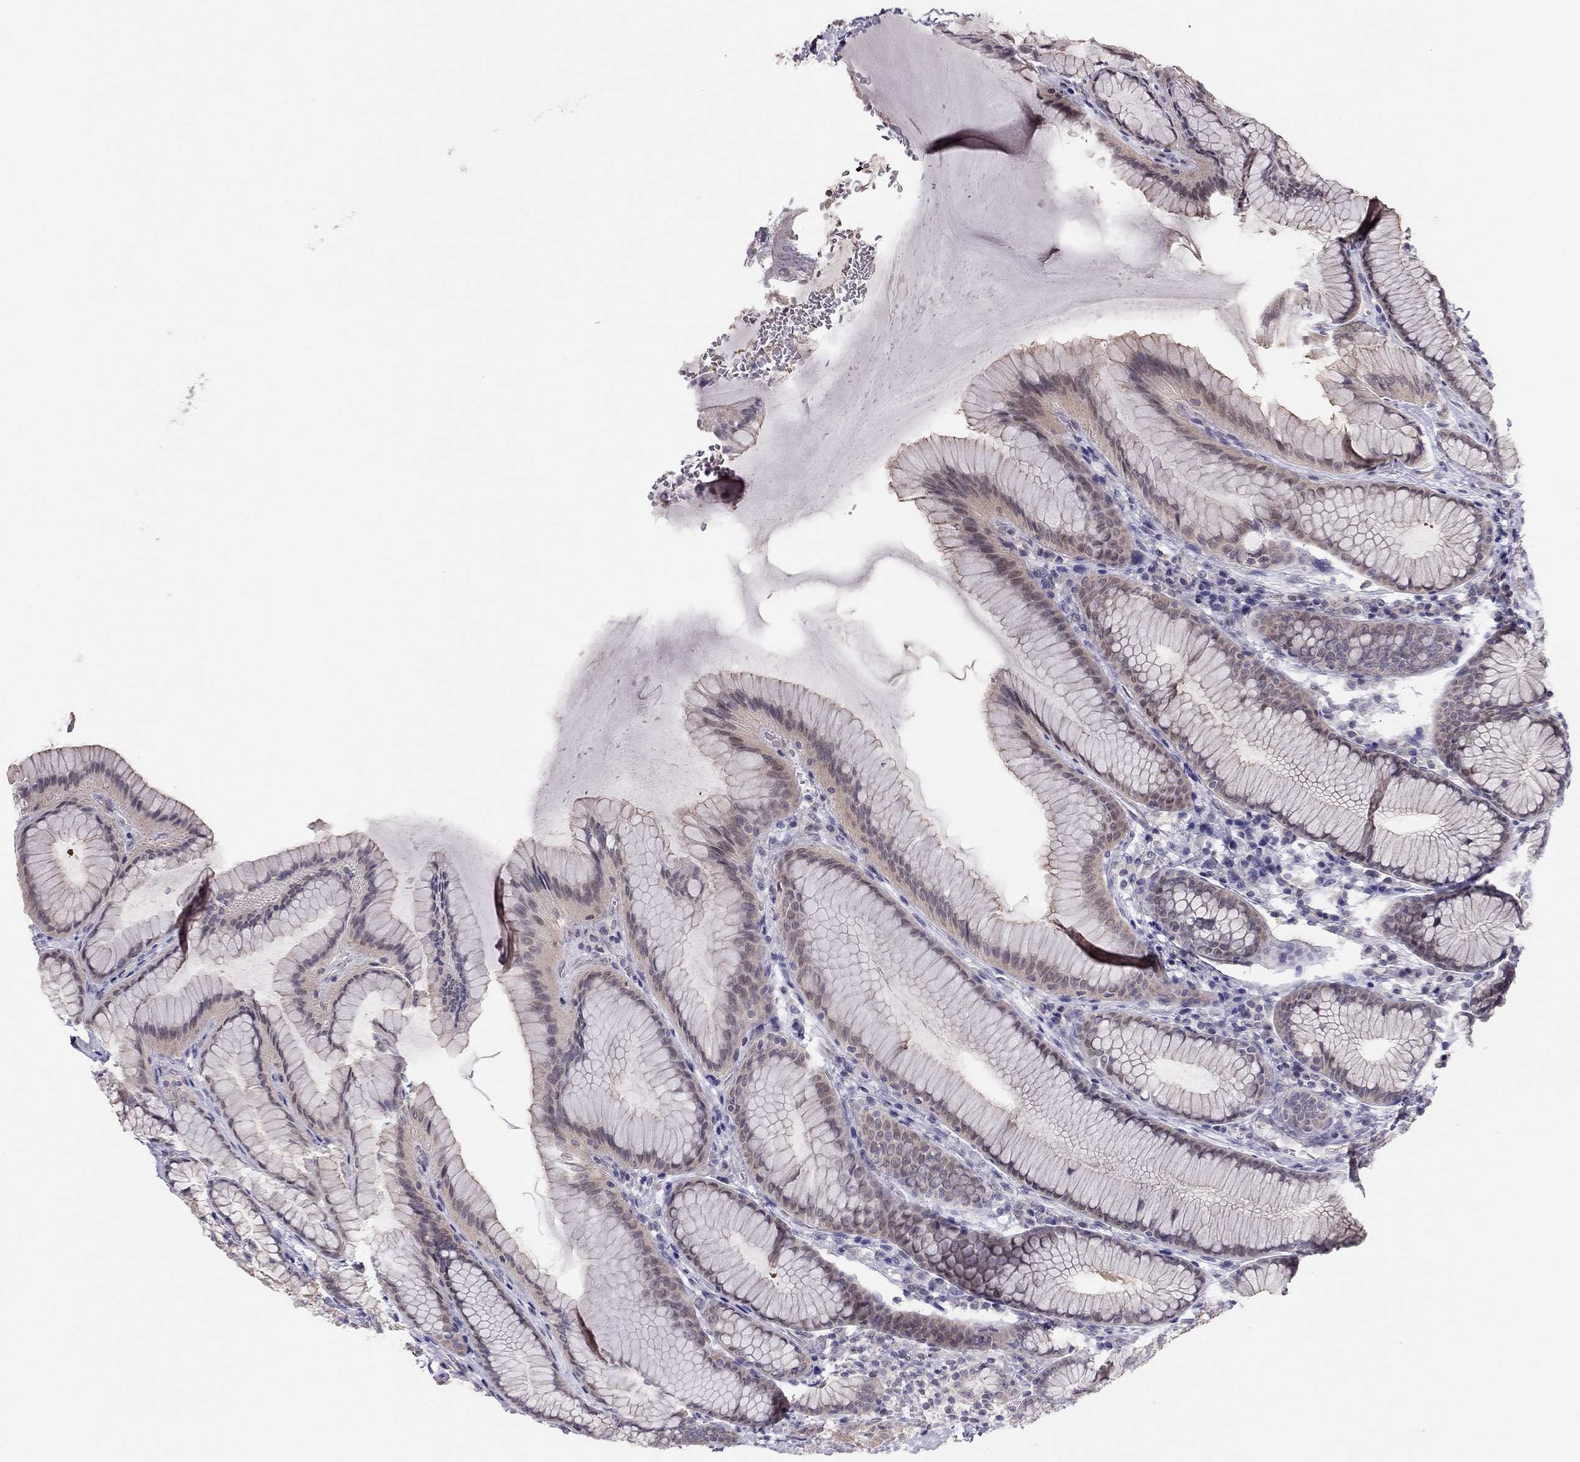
{"staining": {"intensity": "negative", "quantity": "none", "location": "none"}, "tissue": "stomach", "cell_type": "Glandular cells", "image_type": "normal", "snomed": [{"axis": "morphology", "description": "Normal tissue, NOS"}, {"axis": "morphology", "description": "Adenocarcinoma, NOS"}, {"axis": "topography", "description": "Stomach"}], "caption": "Photomicrograph shows no protein positivity in glandular cells of benign stomach. (Immunohistochemistry (ihc), brightfield microscopy, high magnification).", "gene": "HSF2BP", "patient": {"sex": "female", "age": 79}}